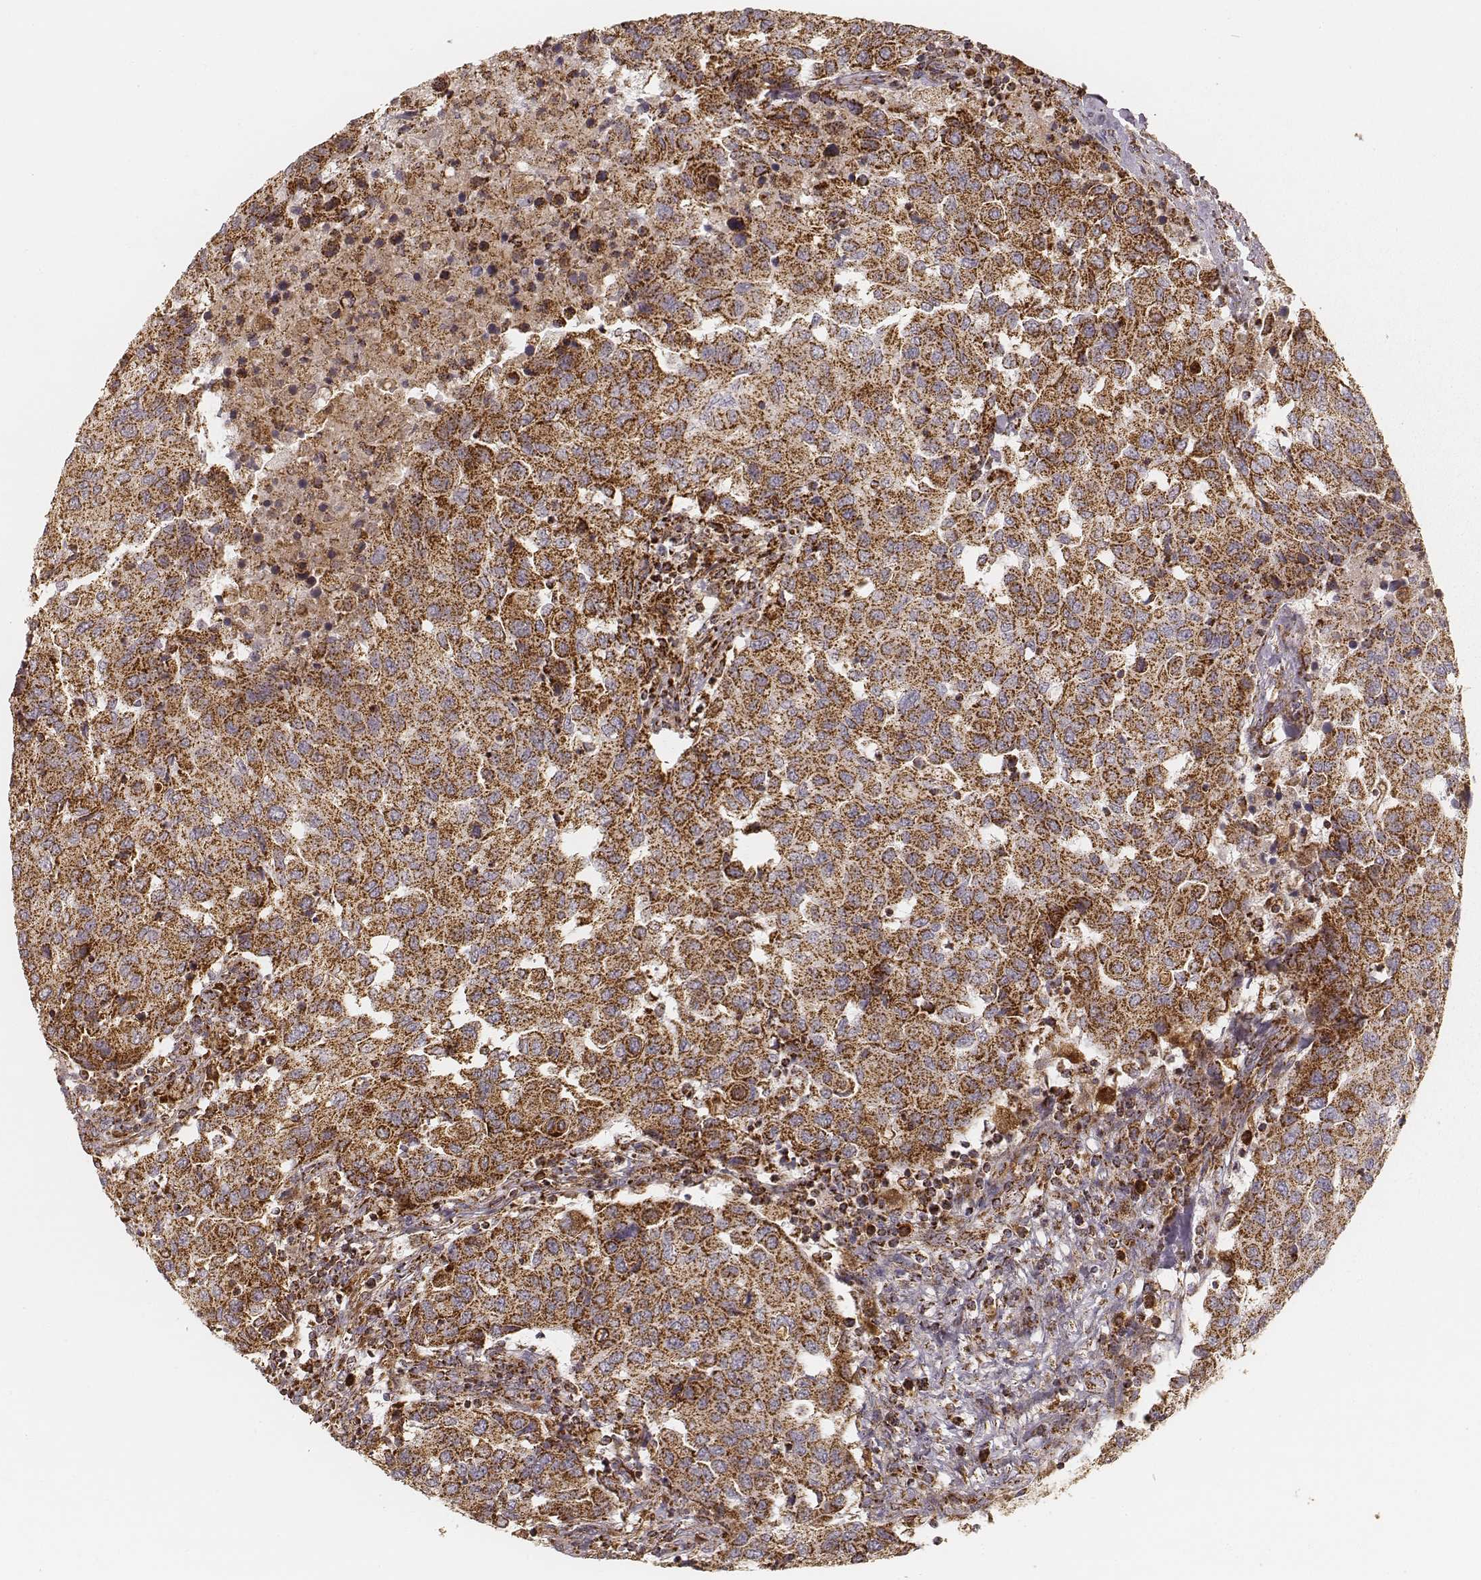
{"staining": {"intensity": "strong", "quantity": ">75%", "location": "cytoplasmic/membranous"}, "tissue": "urothelial cancer", "cell_type": "Tumor cells", "image_type": "cancer", "snomed": [{"axis": "morphology", "description": "Urothelial carcinoma, High grade"}, {"axis": "topography", "description": "Urinary bladder"}], "caption": "Protein expression by IHC reveals strong cytoplasmic/membranous positivity in about >75% of tumor cells in high-grade urothelial carcinoma.", "gene": "CS", "patient": {"sex": "female", "age": 78}}